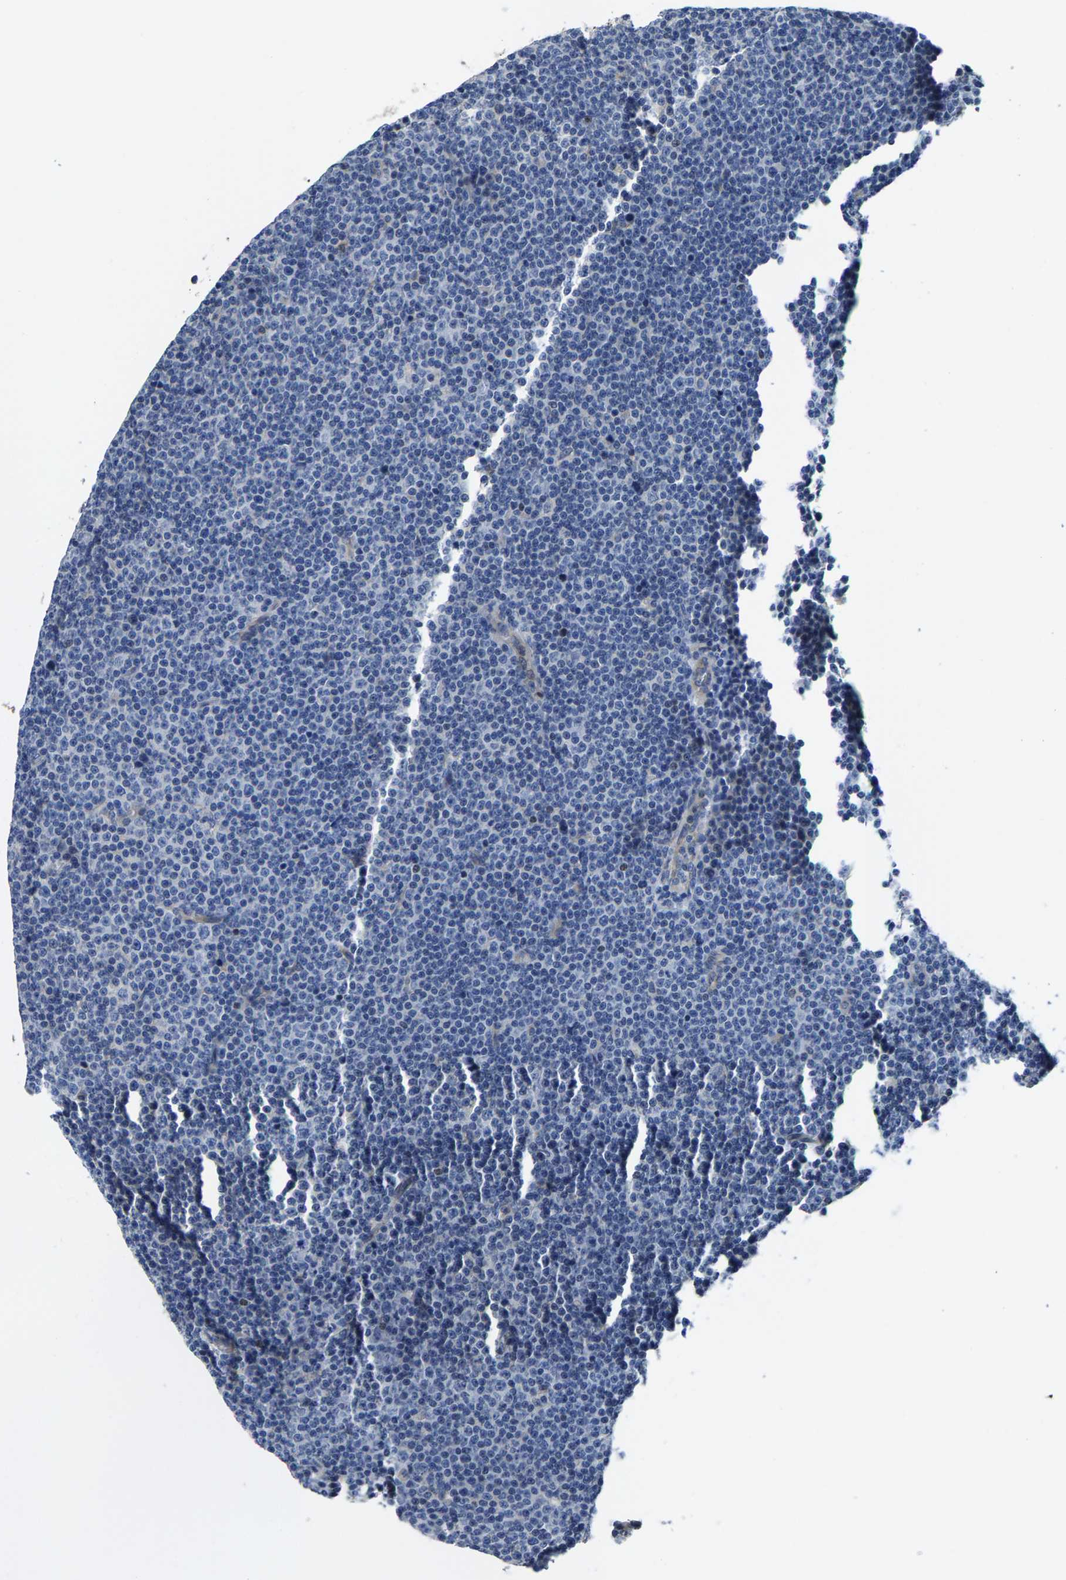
{"staining": {"intensity": "negative", "quantity": "none", "location": "none"}, "tissue": "lymphoma", "cell_type": "Tumor cells", "image_type": "cancer", "snomed": [{"axis": "morphology", "description": "Malignant lymphoma, non-Hodgkin's type, Low grade"}, {"axis": "topography", "description": "Lymph node"}], "caption": "The histopathology image displays no significant expression in tumor cells of lymphoma. (Brightfield microscopy of DAB IHC at high magnification).", "gene": "AGBL3", "patient": {"sex": "female", "age": 67}}